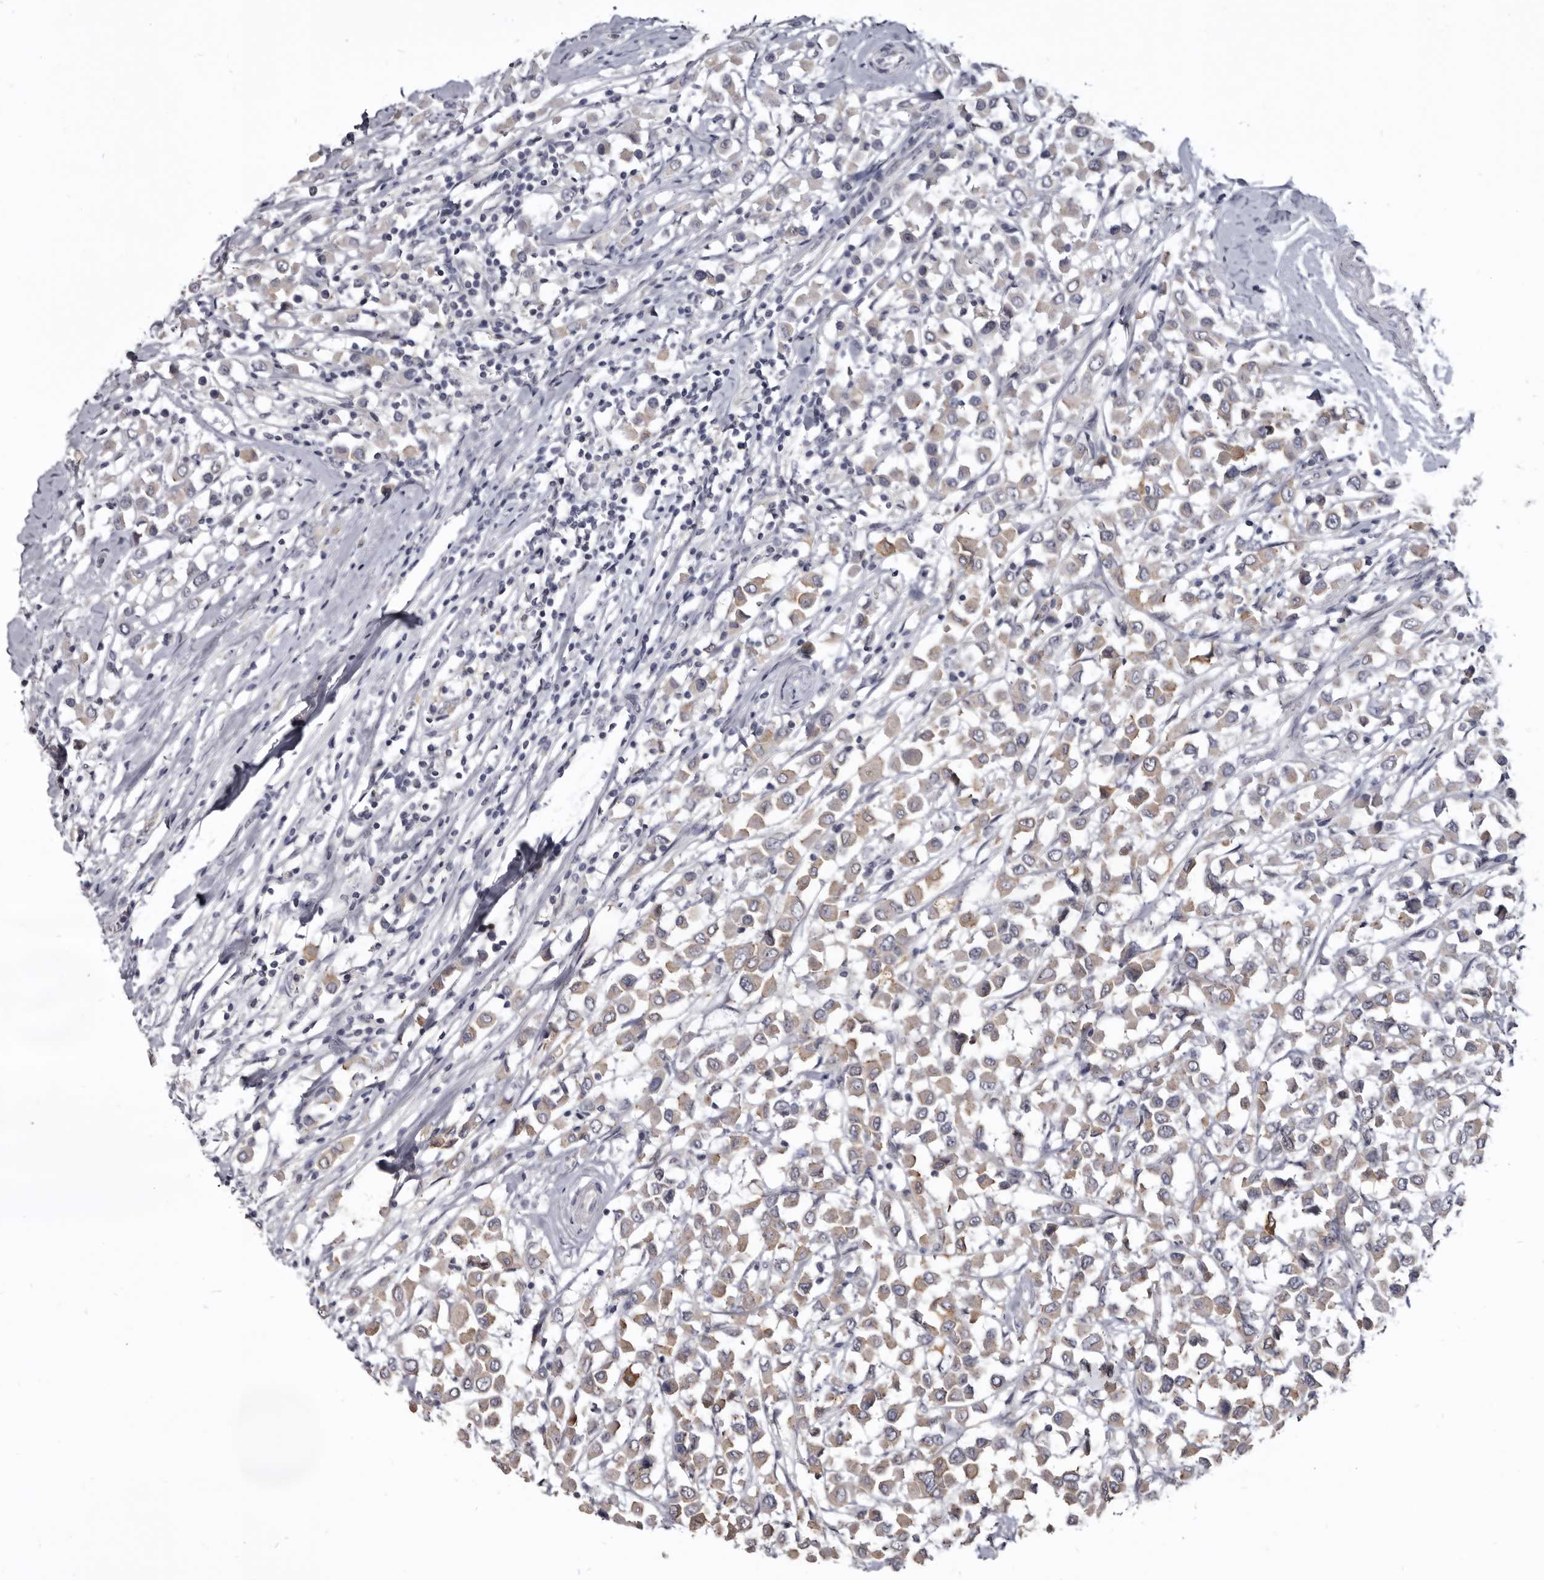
{"staining": {"intensity": "weak", "quantity": "25%-75%", "location": "cytoplasmic/membranous"}, "tissue": "breast cancer", "cell_type": "Tumor cells", "image_type": "cancer", "snomed": [{"axis": "morphology", "description": "Duct carcinoma"}, {"axis": "topography", "description": "Breast"}], "caption": "Breast cancer stained with a protein marker demonstrates weak staining in tumor cells.", "gene": "CGN", "patient": {"sex": "female", "age": 61}}